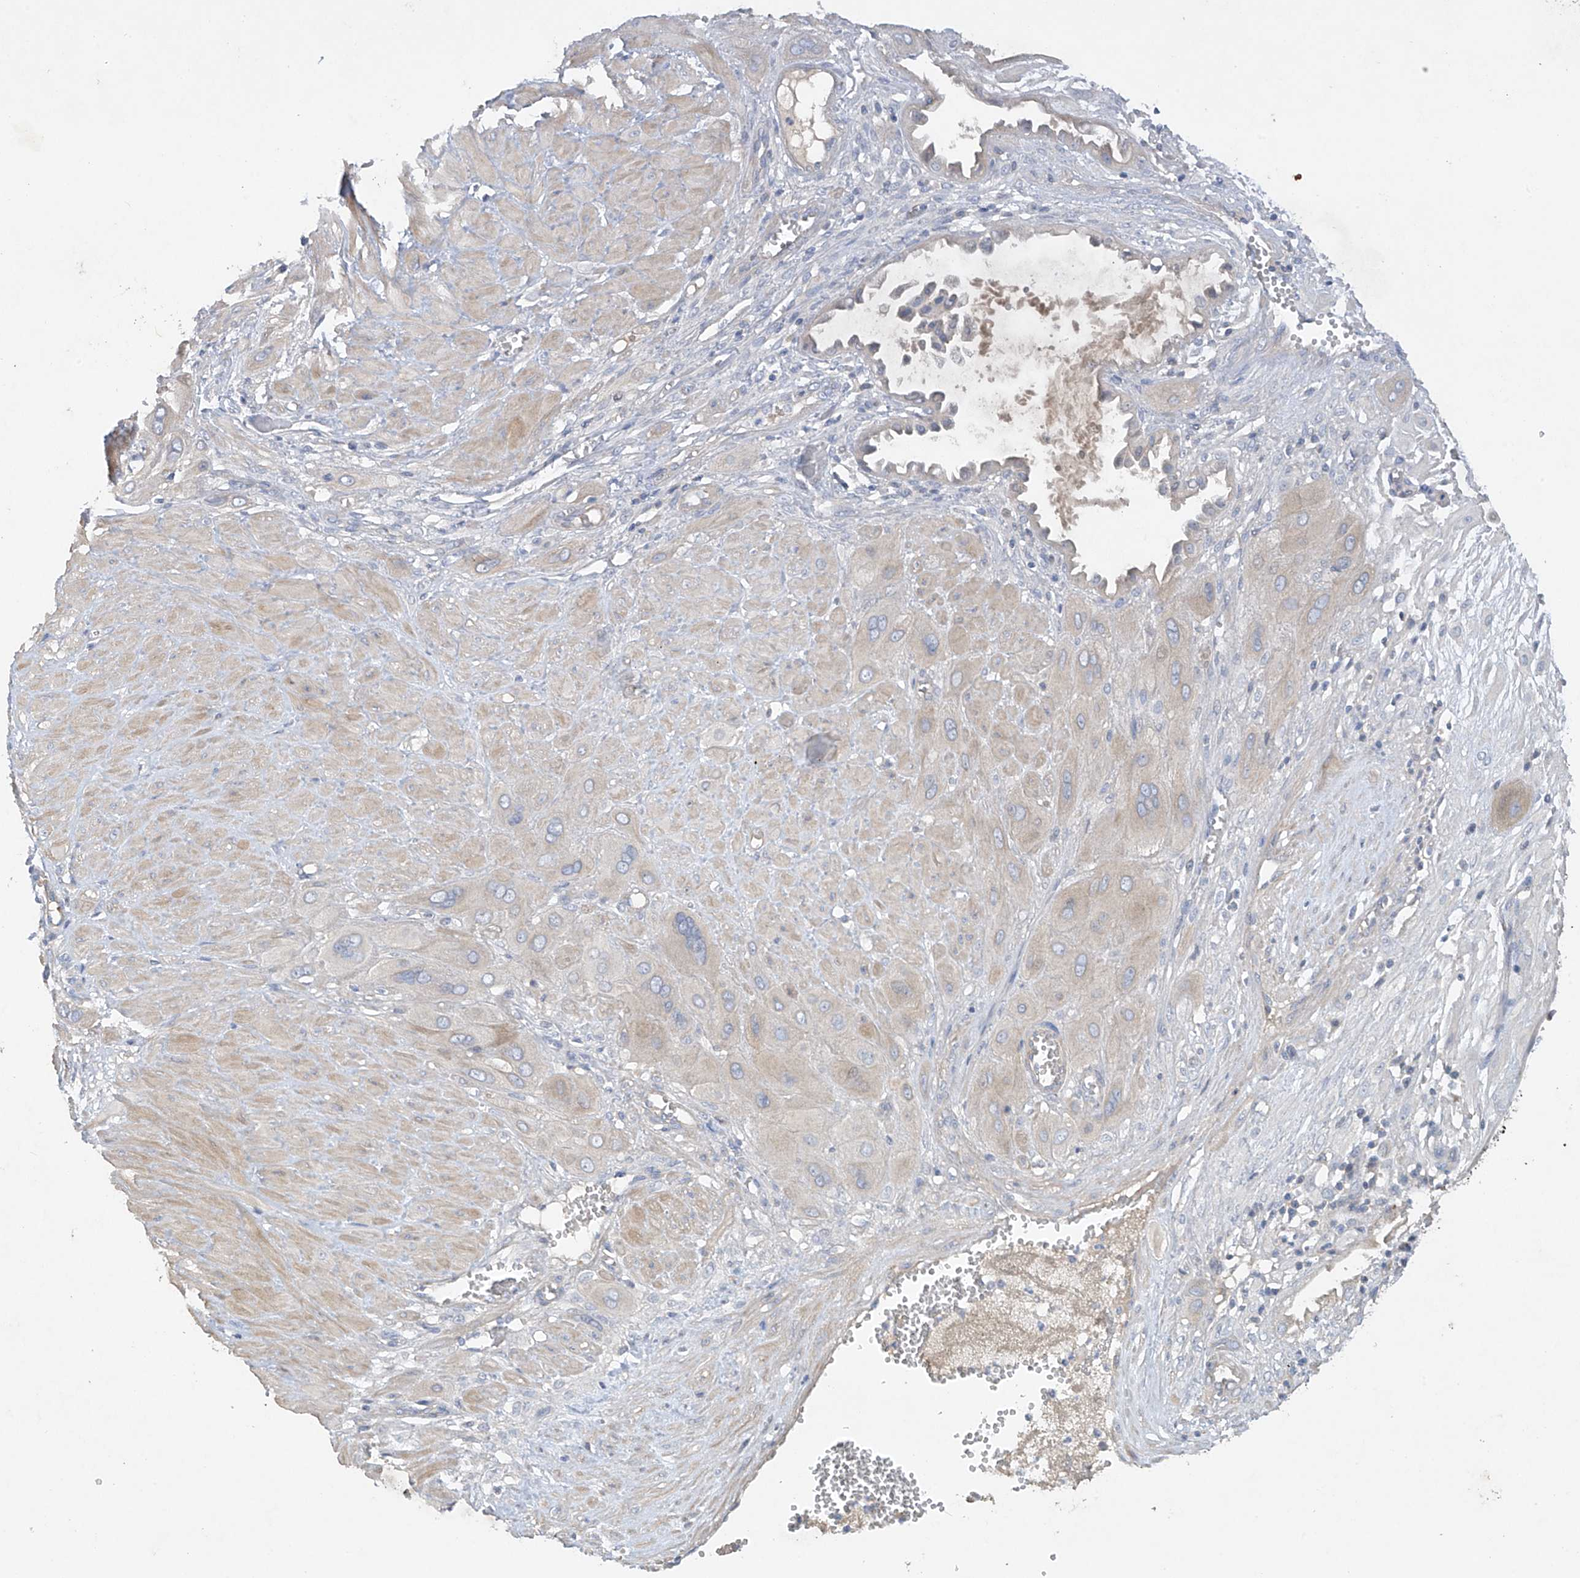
{"staining": {"intensity": "weak", "quantity": "<25%", "location": "cytoplasmic/membranous"}, "tissue": "cervical cancer", "cell_type": "Tumor cells", "image_type": "cancer", "snomed": [{"axis": "morphology", "description": "Squamous cell carcinoma, NOS"}, {"axis": "topography", "description": "Cervix"}], "caption": "Squamous cell carcinoma (cervical) was stained to show a protein in brown. There is no significant staining in tumor cells.", "gene": "PRSS12", "patient": {"sex": "female", "age": 34}}